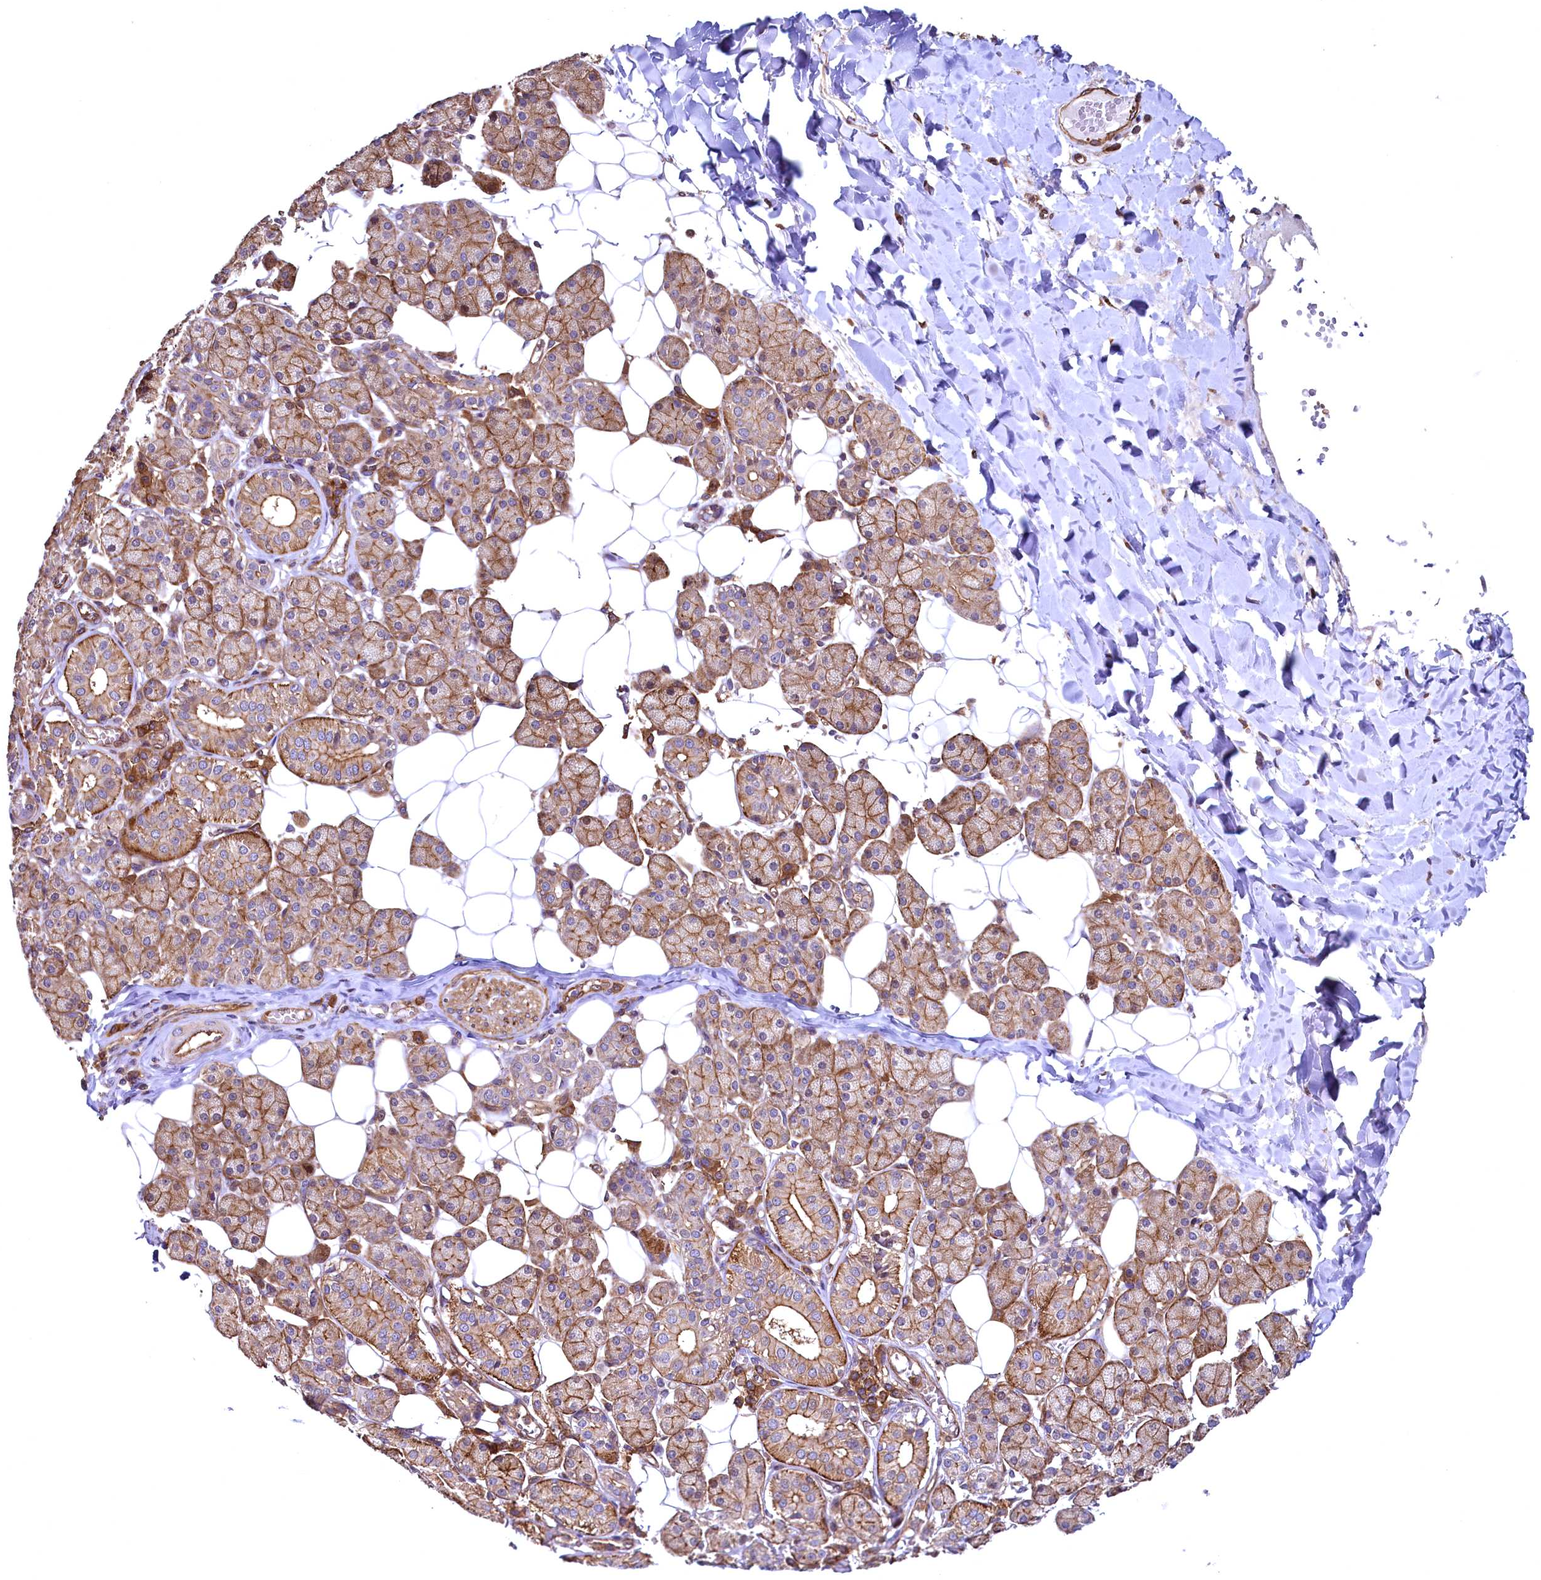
{"staining": {"intensity": "moderate", "quantity": ">75%", "location": "cytoplasmic/membranous"}, "tissue": "salivary gland", "cell_type": "Glandular cells", "image_type": "normal", "snomed": [{"axis": "morphology", "description": "Normal tissue, NOS"}, {"axis": "topography", "description": "Salivary gland"}], "caption": "Protein staining by IHC shows moderate cytoplasmic/membranous staining in about >75% of glandular cells in unremarkable salivary gland.", "gene": "SVIP", "patient": {"sex": "female", "age": 33}}